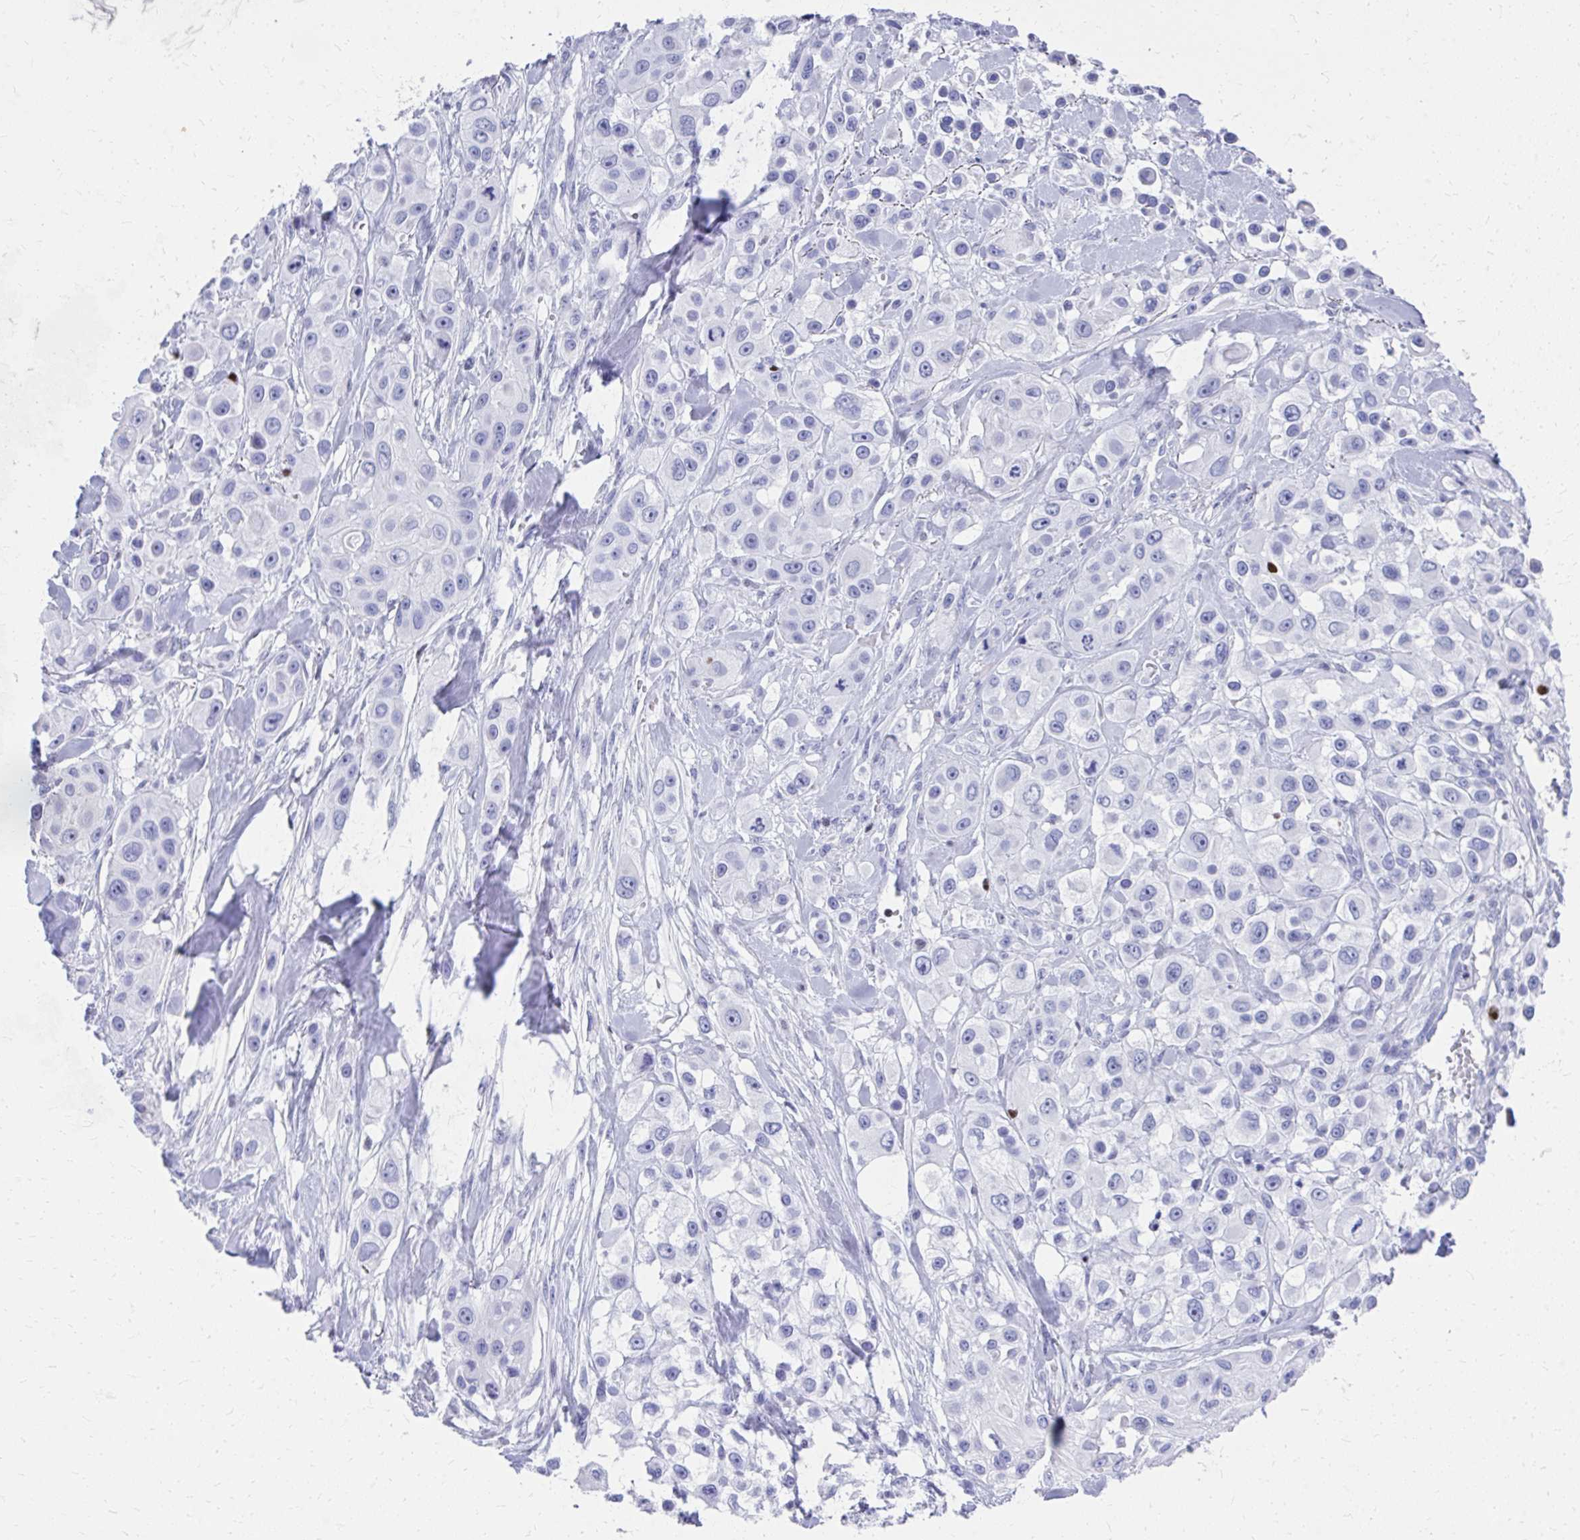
{"staining": {"intensity": "negative", "quantity": "none", "location": "none"}, "tissue": "skin cancer", "cell_type": "Tumor cells", "image_type": "cancer", "snomed": [{"axis": "morphology", "description": "Squamous cell carcinoma, NOS"}, {"axis": "topography", "description": "Skin"}], "caption": "This is an immunohistochemistry (IHC) micrograph of human skin cancer. There is no staining in tumor cells.", "gene": "RUNX3", "patient": {"sex": "male", "age": 63}}